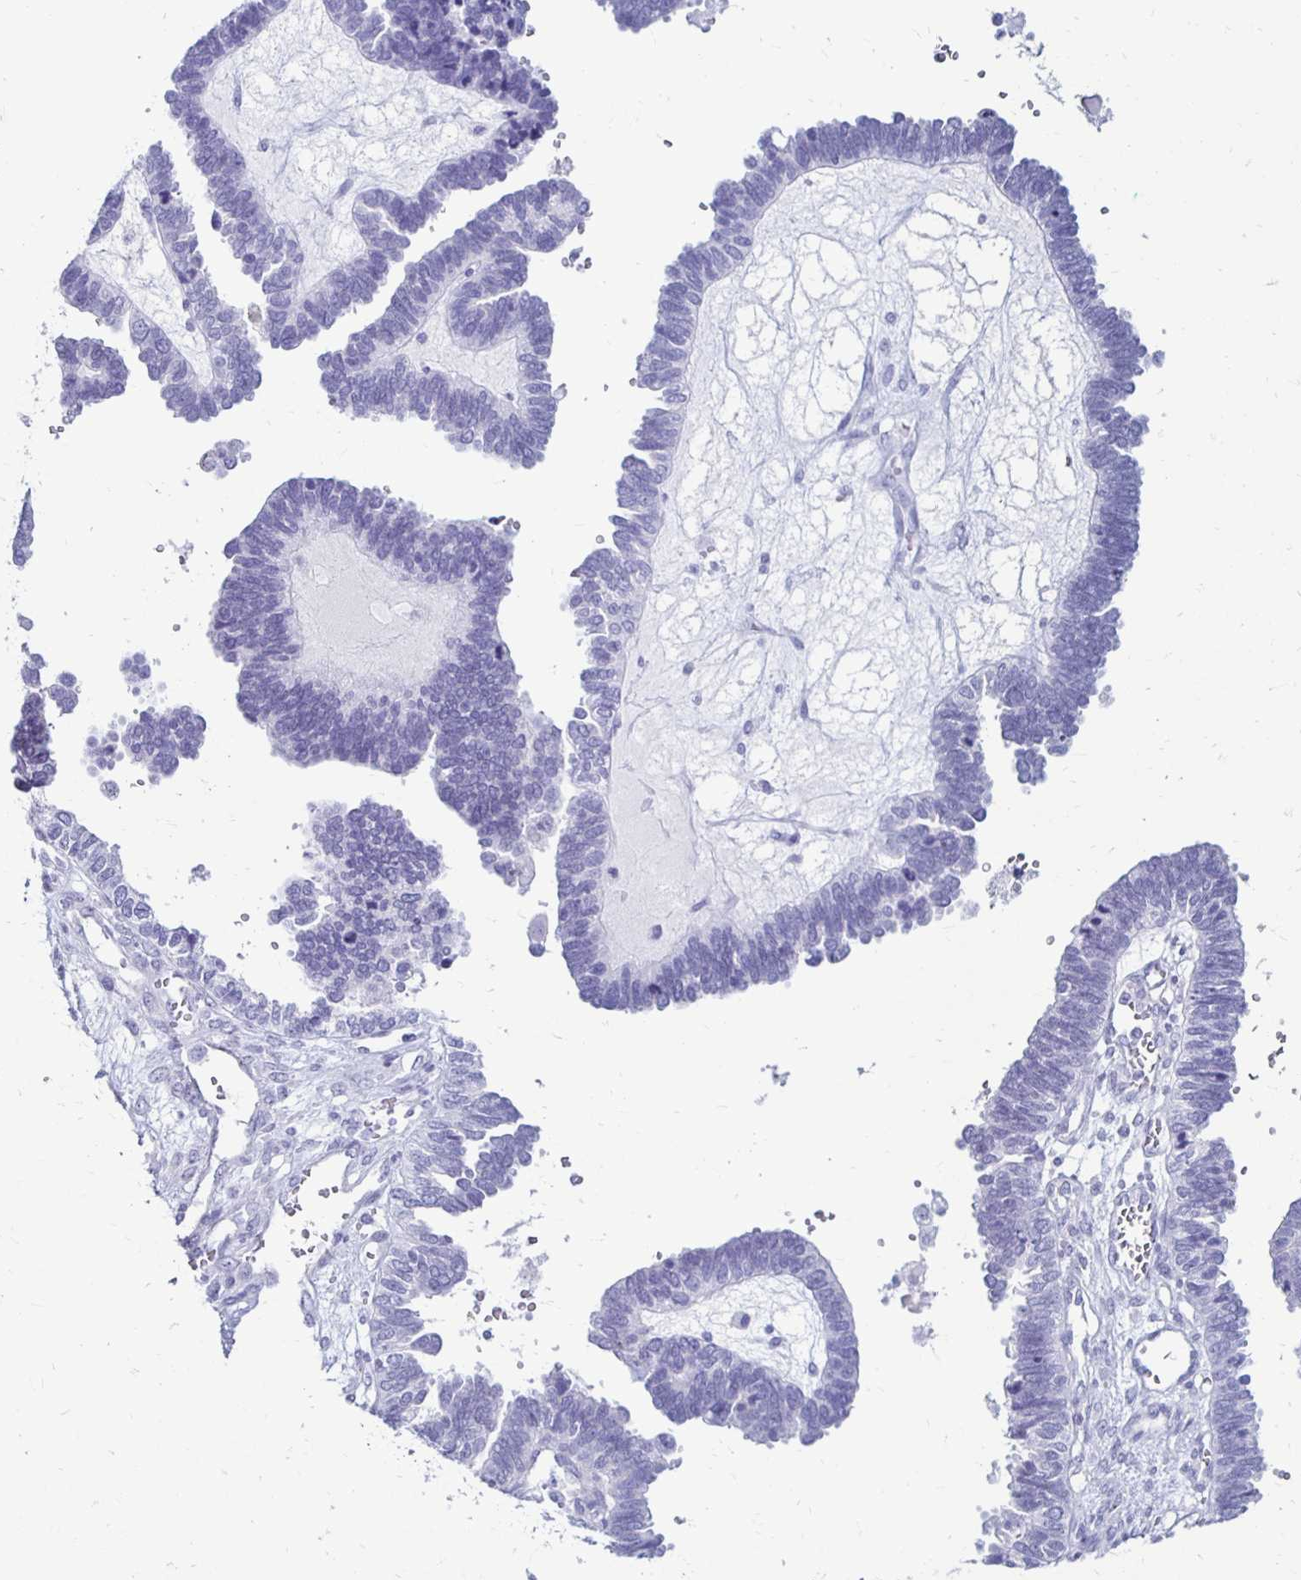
{"staining": {"intensity": "negative", "quantity": "none", "location": "none"}, "tissue": "ovarian cancer", "cell_type": "Tumor cells", "image_type": "cancer", "snomed": [{"axis": "morphology", "description": "Cystadenocarcinoma, serous, NOS"}, {"axis": "topography", "description": "Ovary"}], "caption": "DAB immunohistochemical staining of human ovarian serous cystadenocarcinoma displays no significant positivity in tumor cells.", "gene": "RYR1", "patient": {"sex": "female", "age": 51}}